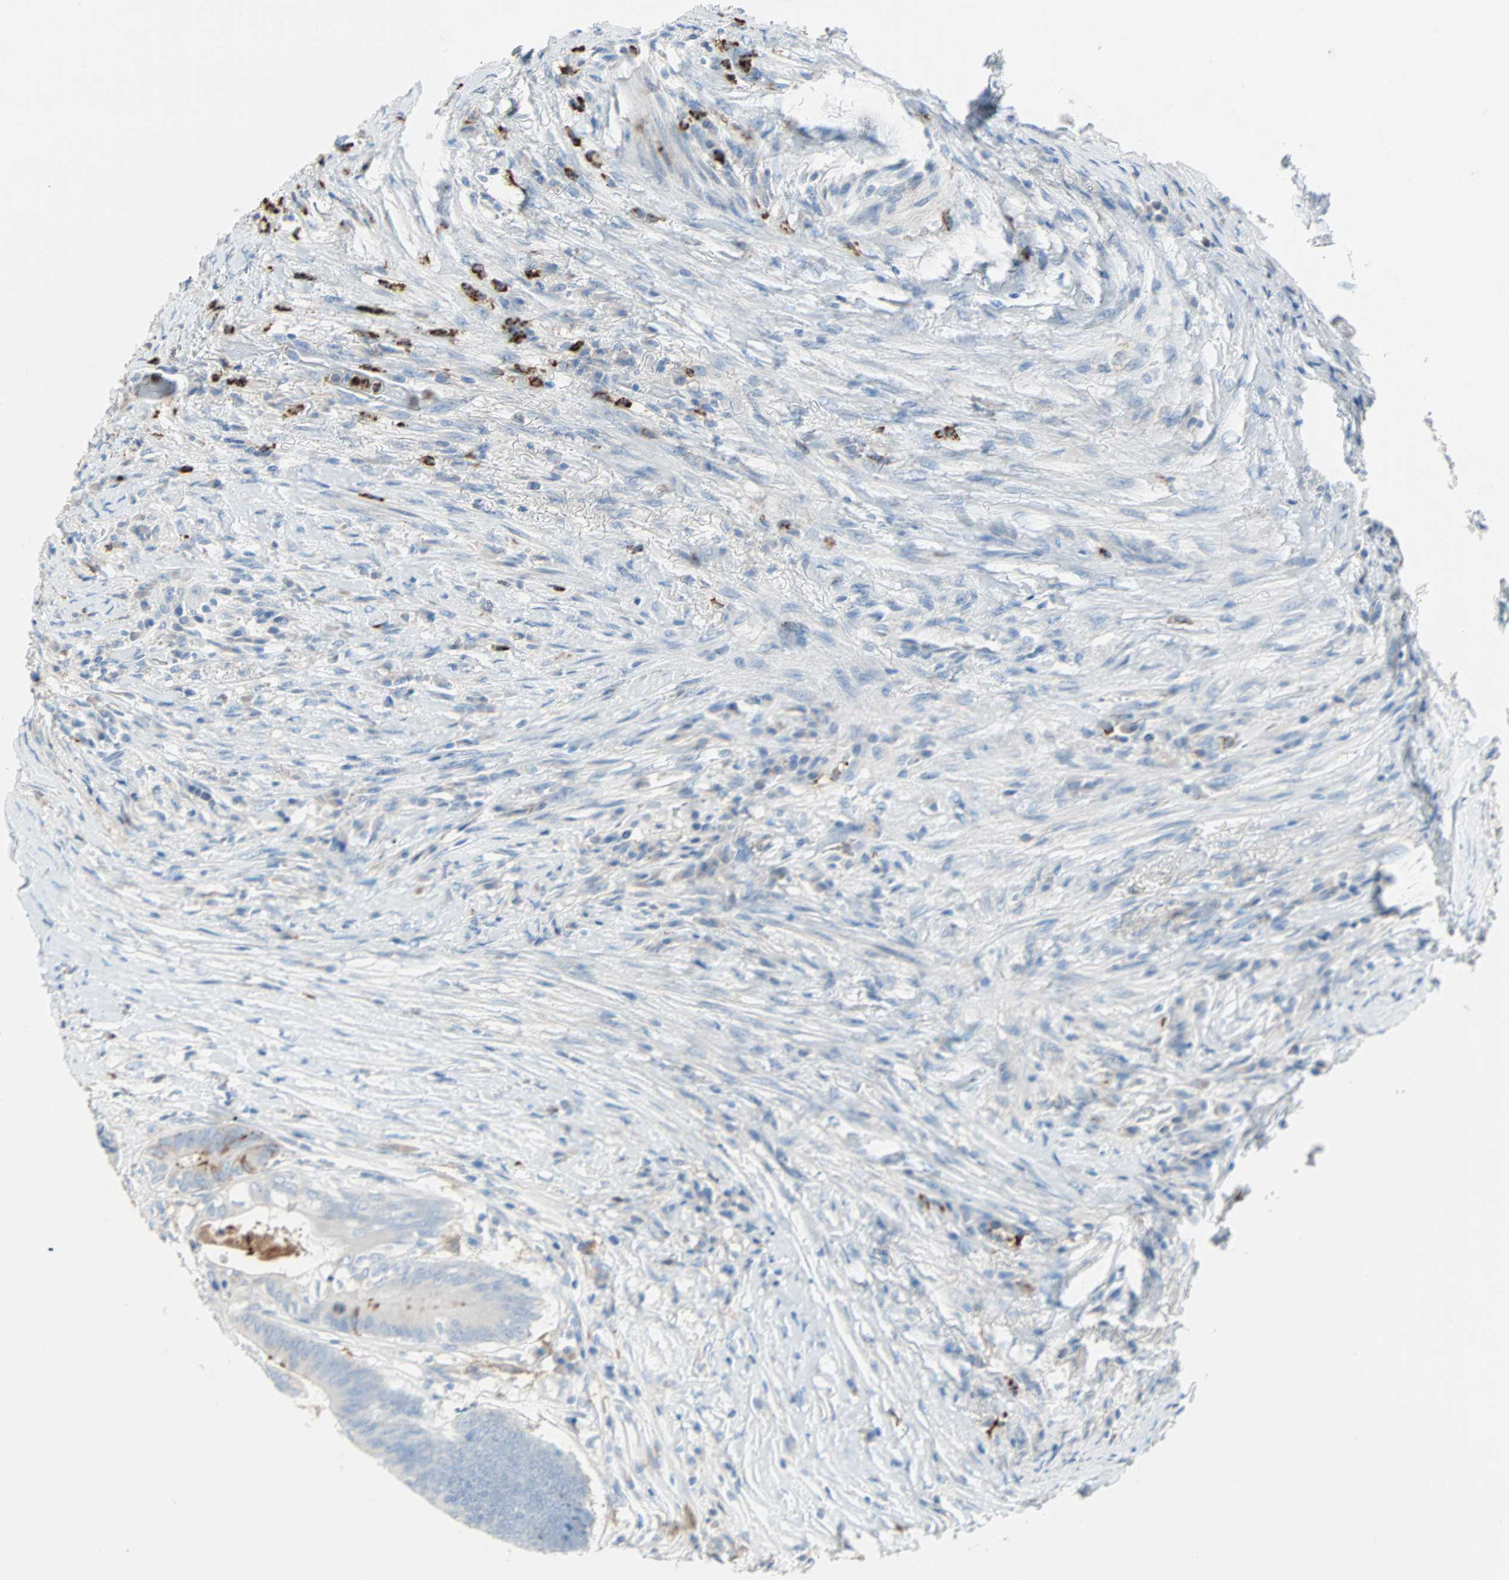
{"staining": {"intensity": "negative", "quantity": "none", "location": "none"}, "tissue": "colorectal cancer", "cell_type": "Tumor cells", "image_type": "cancer", "snomed": [{"axis": "morphology", "description": "Adenocarcinoma, NOS"}, {"axis": "topography", "description": "Rectum"}], "caption": "This image is of colorectal adenocarcinoma stained with immunohistochemistry (IHC) to label a protein in brown with the nuclei are counter-stained blue. There is no expression in tumor cells.", "gene": "CLEC4A", "patient": {"sex": "male", "age": 63}}